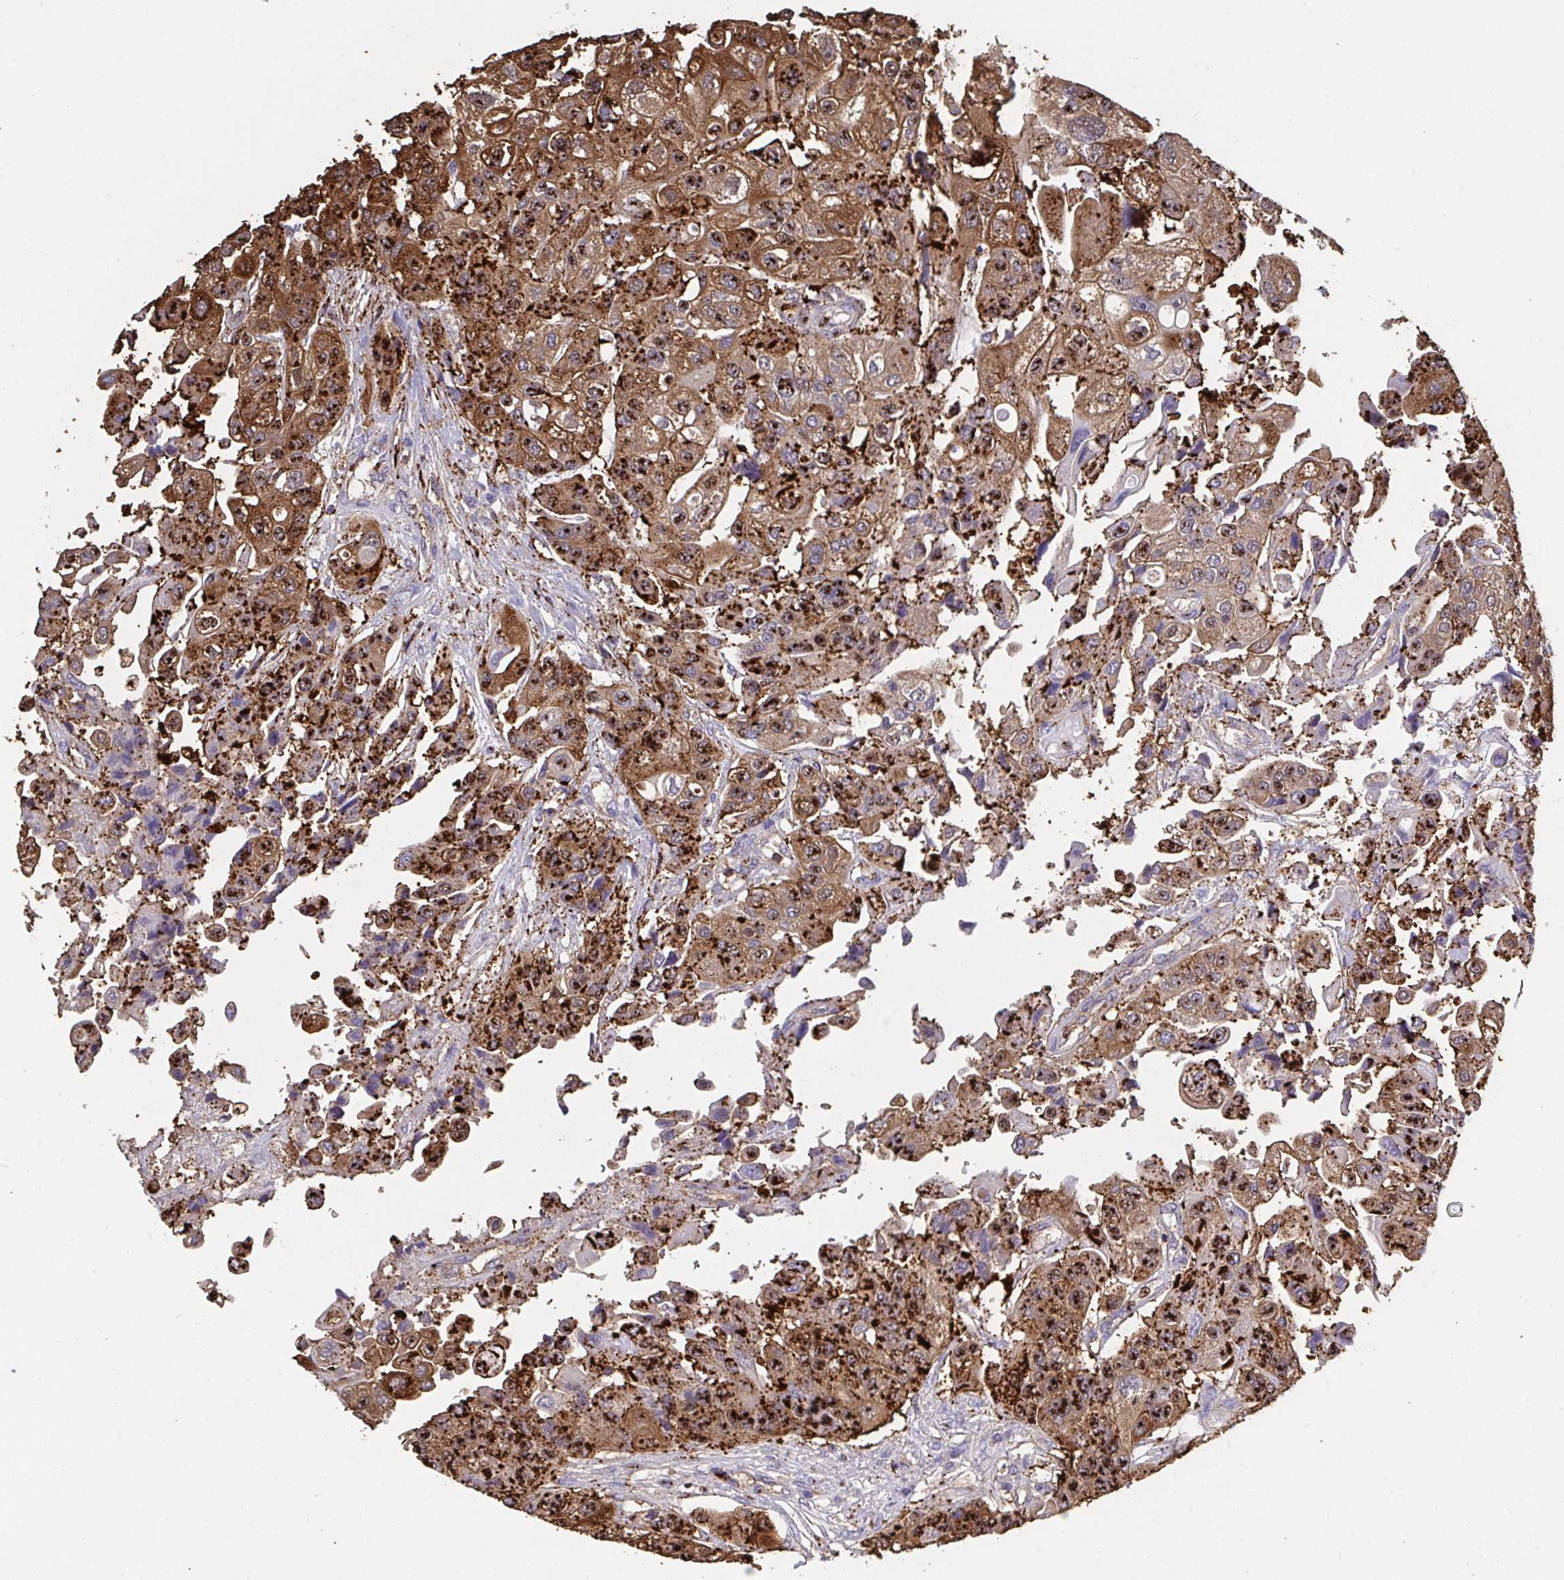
{"staining": {"intensity": "strong", "quantity": "25%-75%", "location": "cytoplasmic/membranous"}, "tissue": "urothelial cancer", "cell_type": "Tumor cells", "image_type": "cancer", "snomed": [{"axis": "morphology", "description": "Urothelial carcinoma, High grade"}, {"axis": "topography", "description": "Urinary bladder"}], "caption": "Protein positivity by immunohistochemistry (IHC) demonstrates strong cytoplasmic/membranous positivity in about 25%-75% of tumor cells in urothelial cancer.", "gene": "CFL1", "patient": {"sex": "female", "age": 64}}